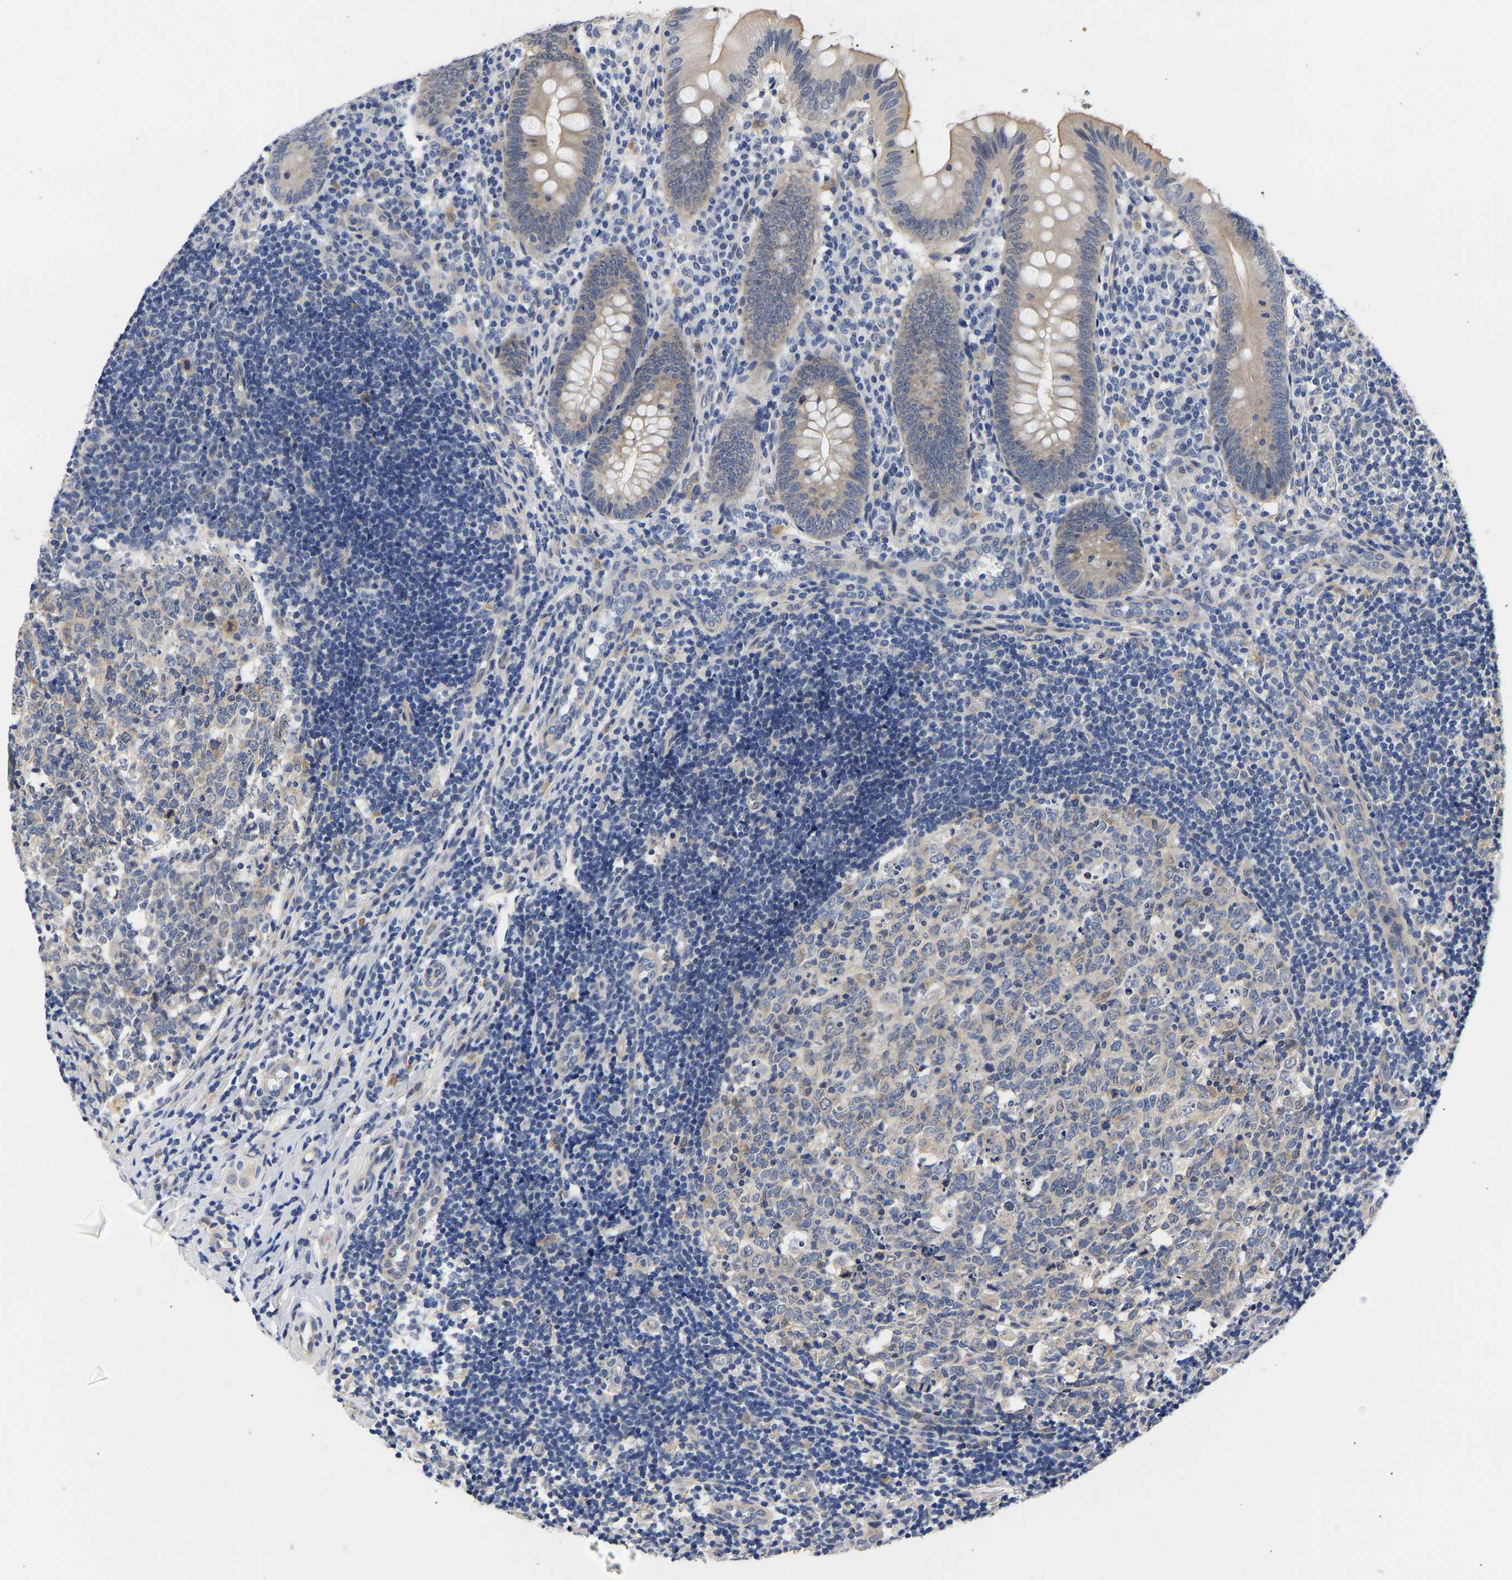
{"staining": {"intensity": "moderate", "quantity": "25%-75%", "location": "cytoplasmic/membranous"}, "tissue": "appendix", "cell_type": "Glandular cells", "image_type": "normal", "snomed": [{"axis": "morphology", "description": "Normal tissue, NOS"}, {"axis": "topography", "description": "Appendix"}], "caption": "Human appendix stained with a brown dye displays moderate cytoplasmic/membranous positive positivity in approximately 25%-75% of glandular cells.", "gene": "CCDC6", "patient": {"sex": "male", "age": 8}}